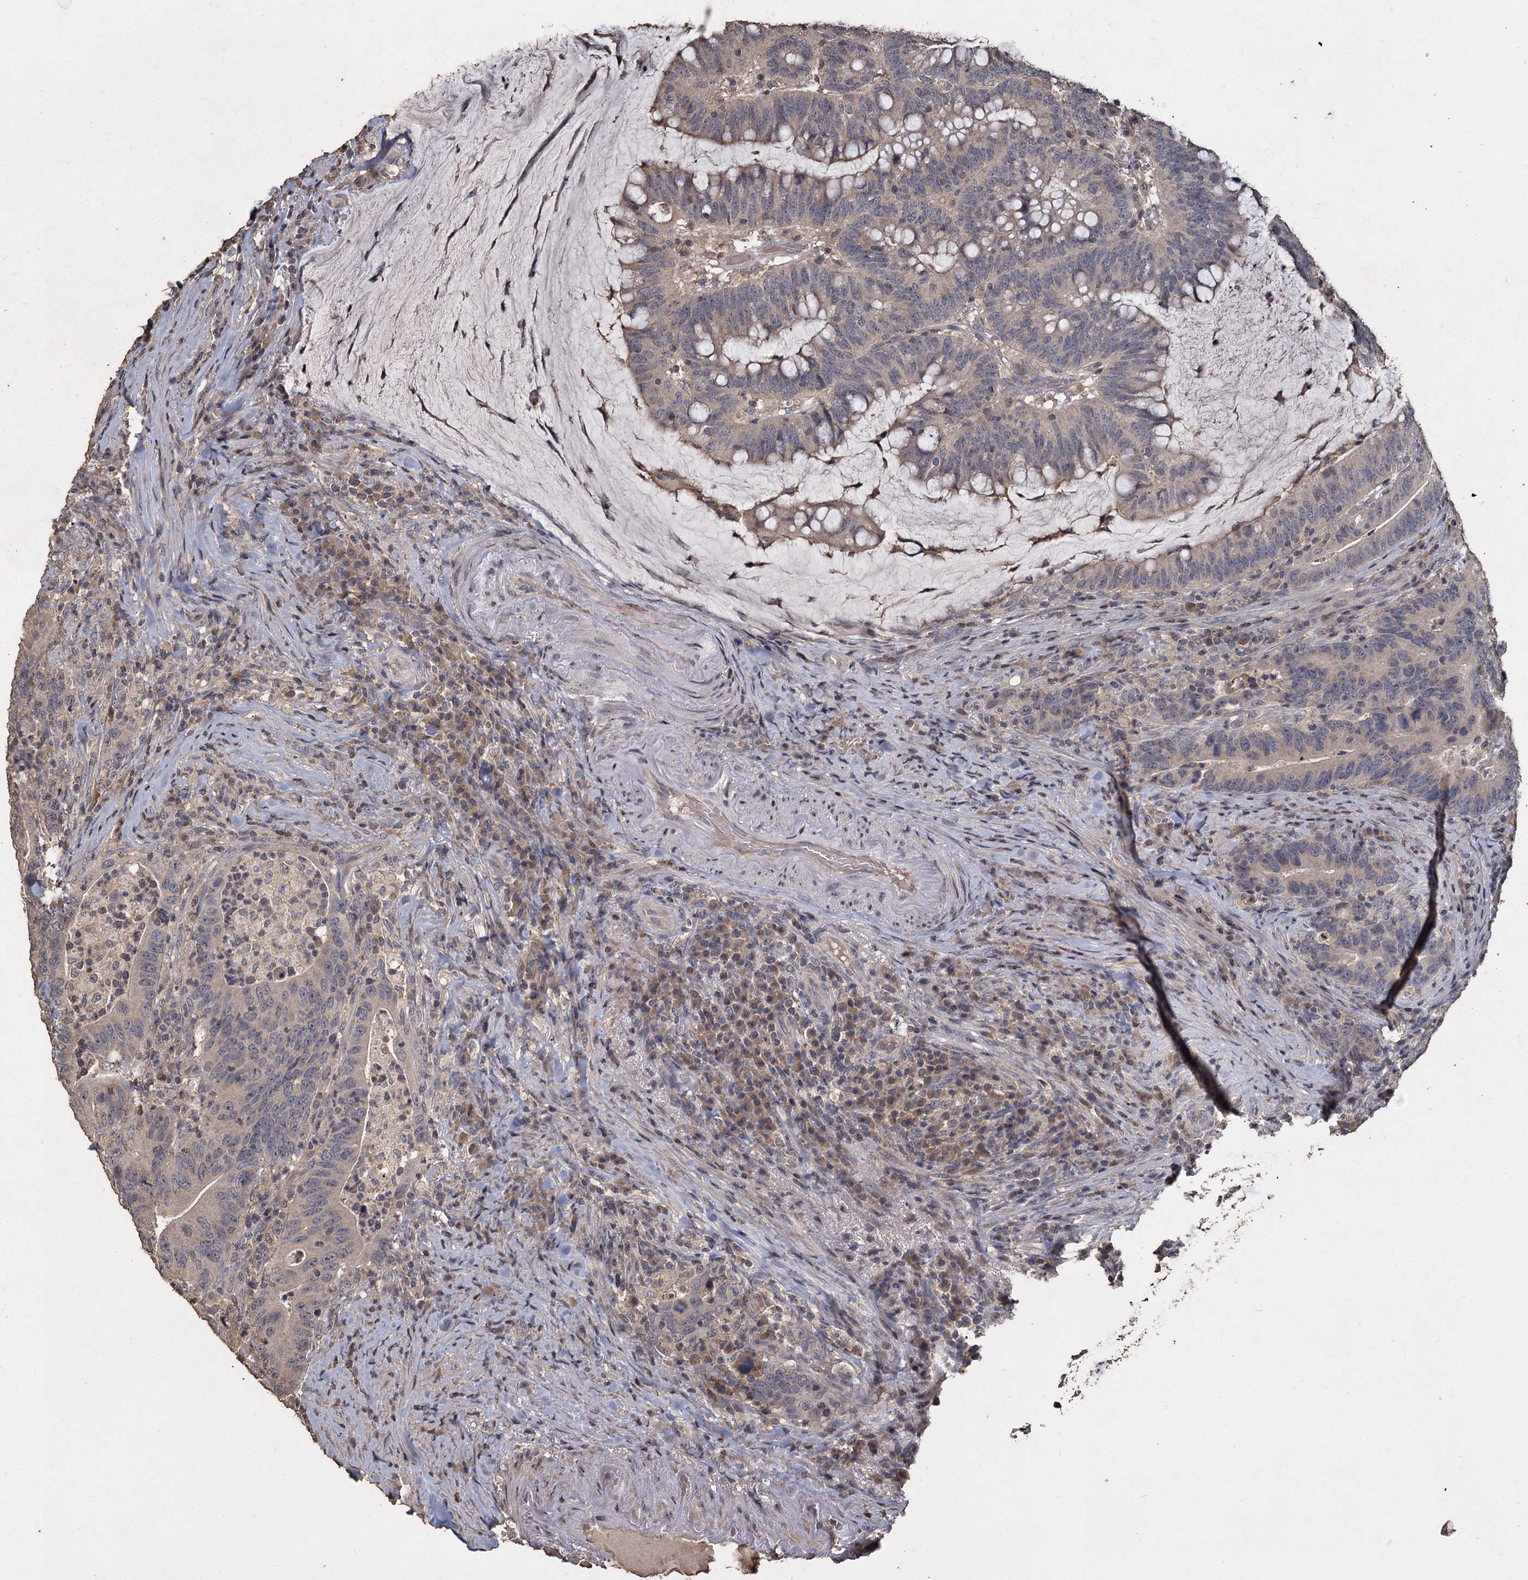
{"staining": {"intensity": "weak", "quantity": "<25%", "location": "cytoplasmic/membranous"}, "tissue": "colorectal cancer", "cell_type": "Tumor cells", "image_type": "cancer", "snomed": [{"axis": "morphology", "description": "Adenocarcinoma, NOS"}, {"axis": "topography", "description": "Colon"}], "caption": "This is an immunohistochemistry (IHC) image of colorectal adenocarcinoma. There is no staining in tumor cells.", "gene": "CCDC61", "patient": {"sex": "female", "age": 66}}